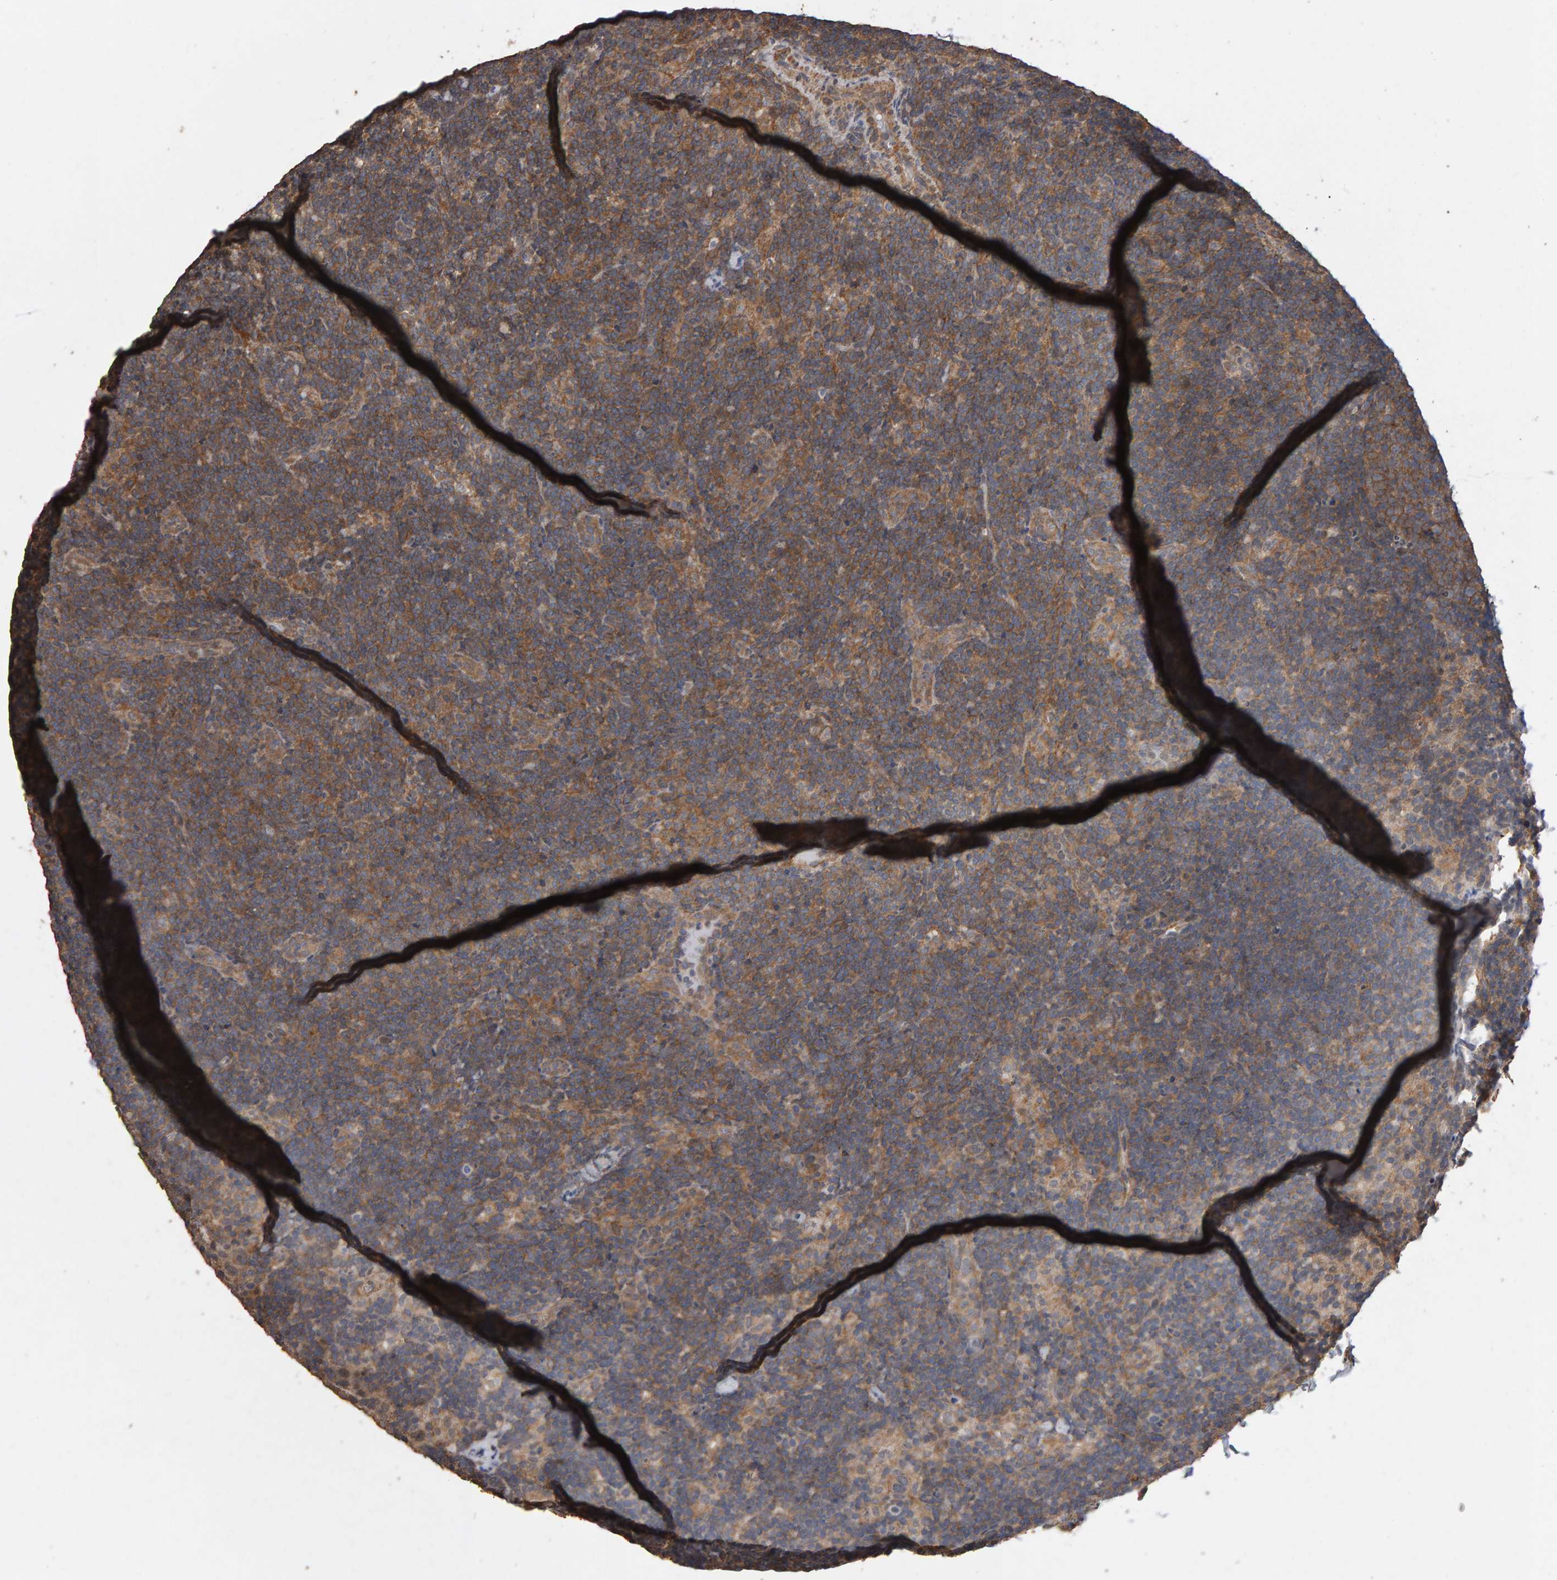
{"staining": {"intensity": "moderate", "quantity": ">75%", "location": "cytoplasmic/membranous"}, "tissue": "lymph node", "cell_type": "Germinal center cells", "image_type": "normal", "snomed": [{"axis": "morphology", "description": "Normal tissue, NOS"}, {"axis": "topography", "description": "Lymph node"}], "caption": "The photomicrograph demonstrates staining of unremarkable lymph node, revealing moderate cytoplasmic/membranous protein staining (brown color) within germinal center cells.", "gene": "SCRIB", "patient": {"sex": "female", "age": 22}}